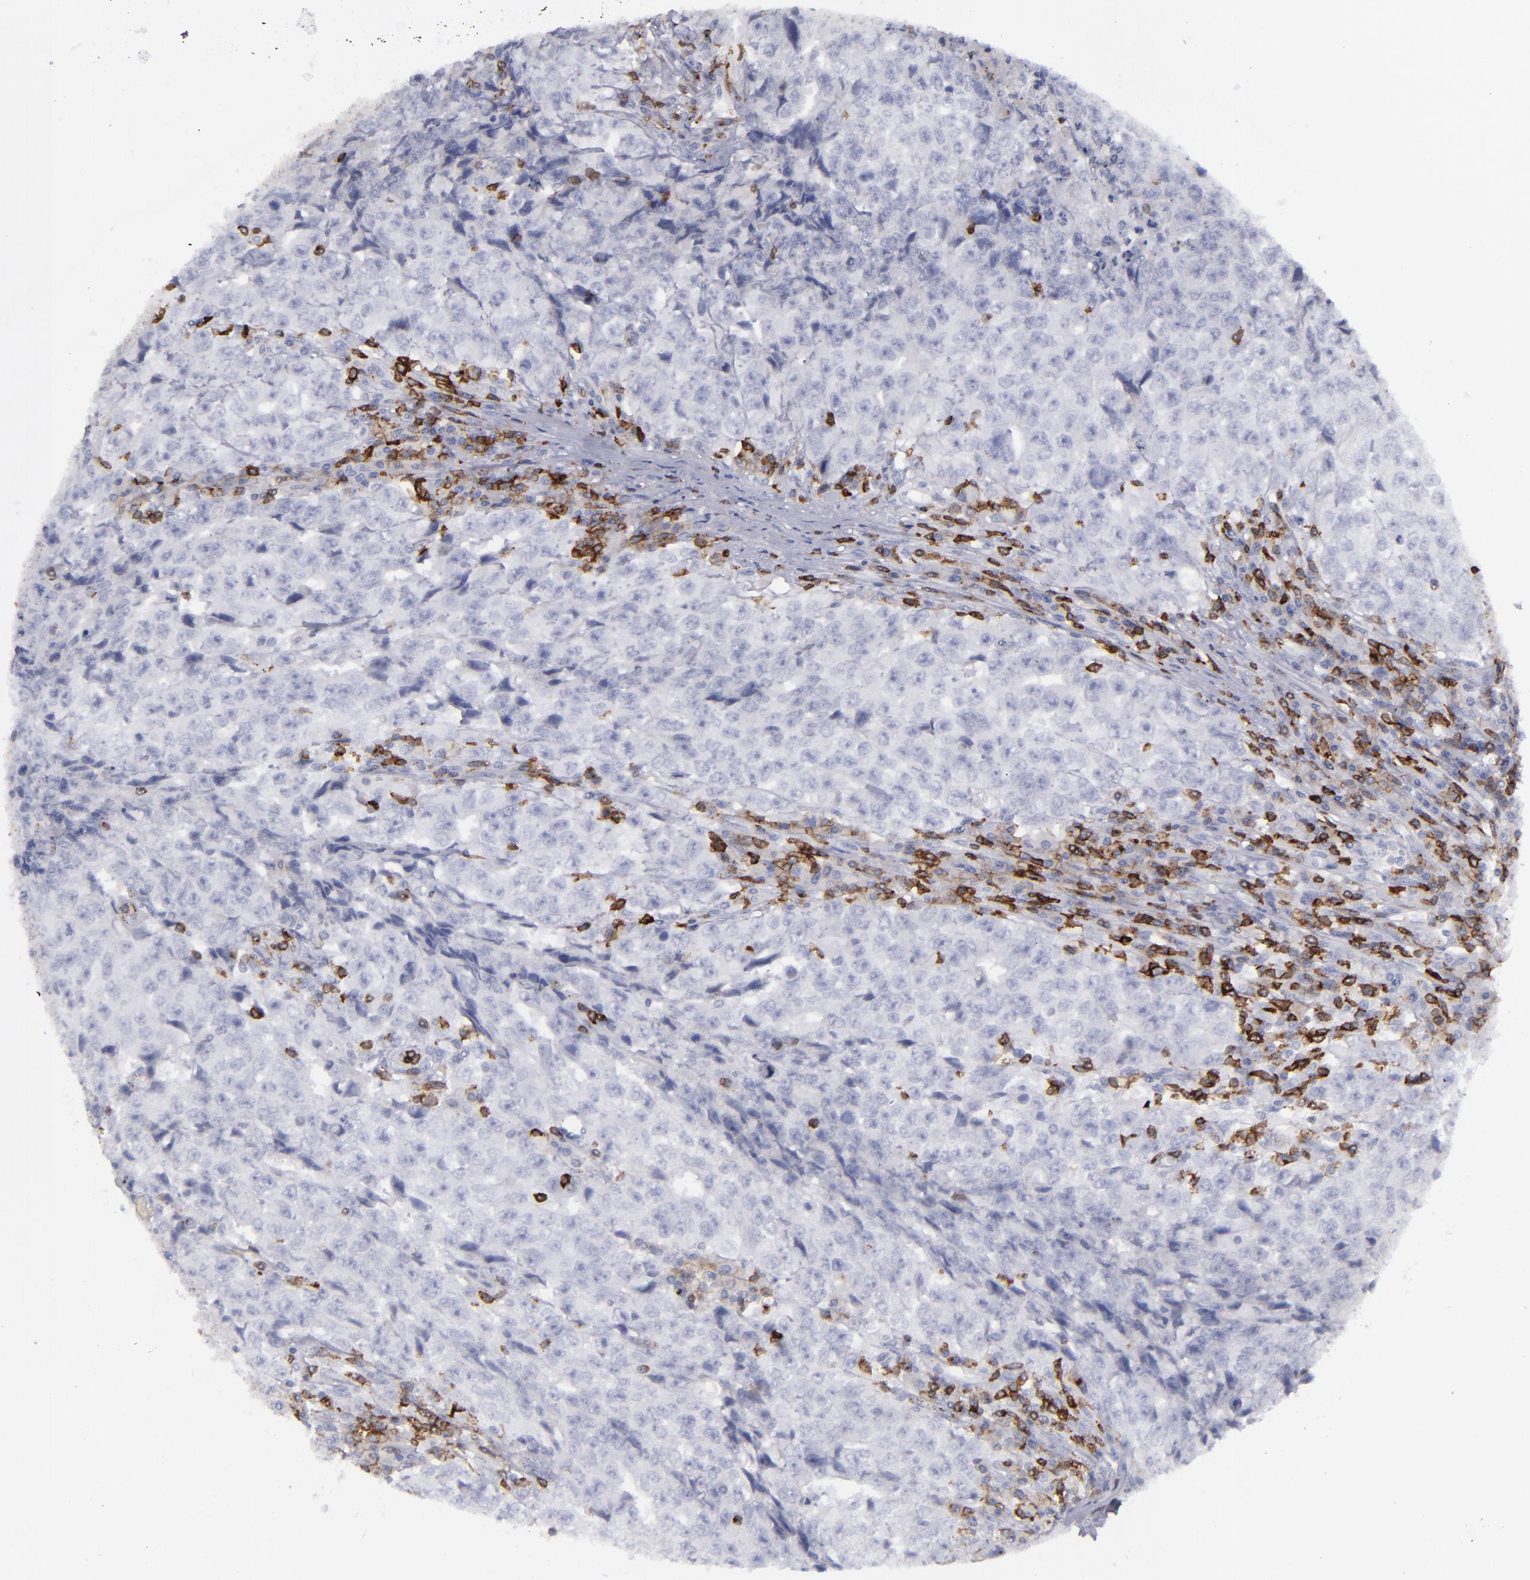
{"staining": {"intensity": "negative", "quantity": "none", "location": "none"}, "tissue": "testis cancer", "cell_type": "Tumor cells", "image_type": "cancer", "snomed": [{"axis": "morphology", "description": "Necrosis, NOS"}, {"axis": "morphology", "description": "Carcinoma, Embryonal, NOS"}, {"axis": "topography", "description": "Testis"}], "caption": "Immunohistochemistry of testis cancer (embryonal carcinoma) displays no positivity in tumor cells.", "gene": "CD27", "patient": {"sex": "male", "age": 19}}